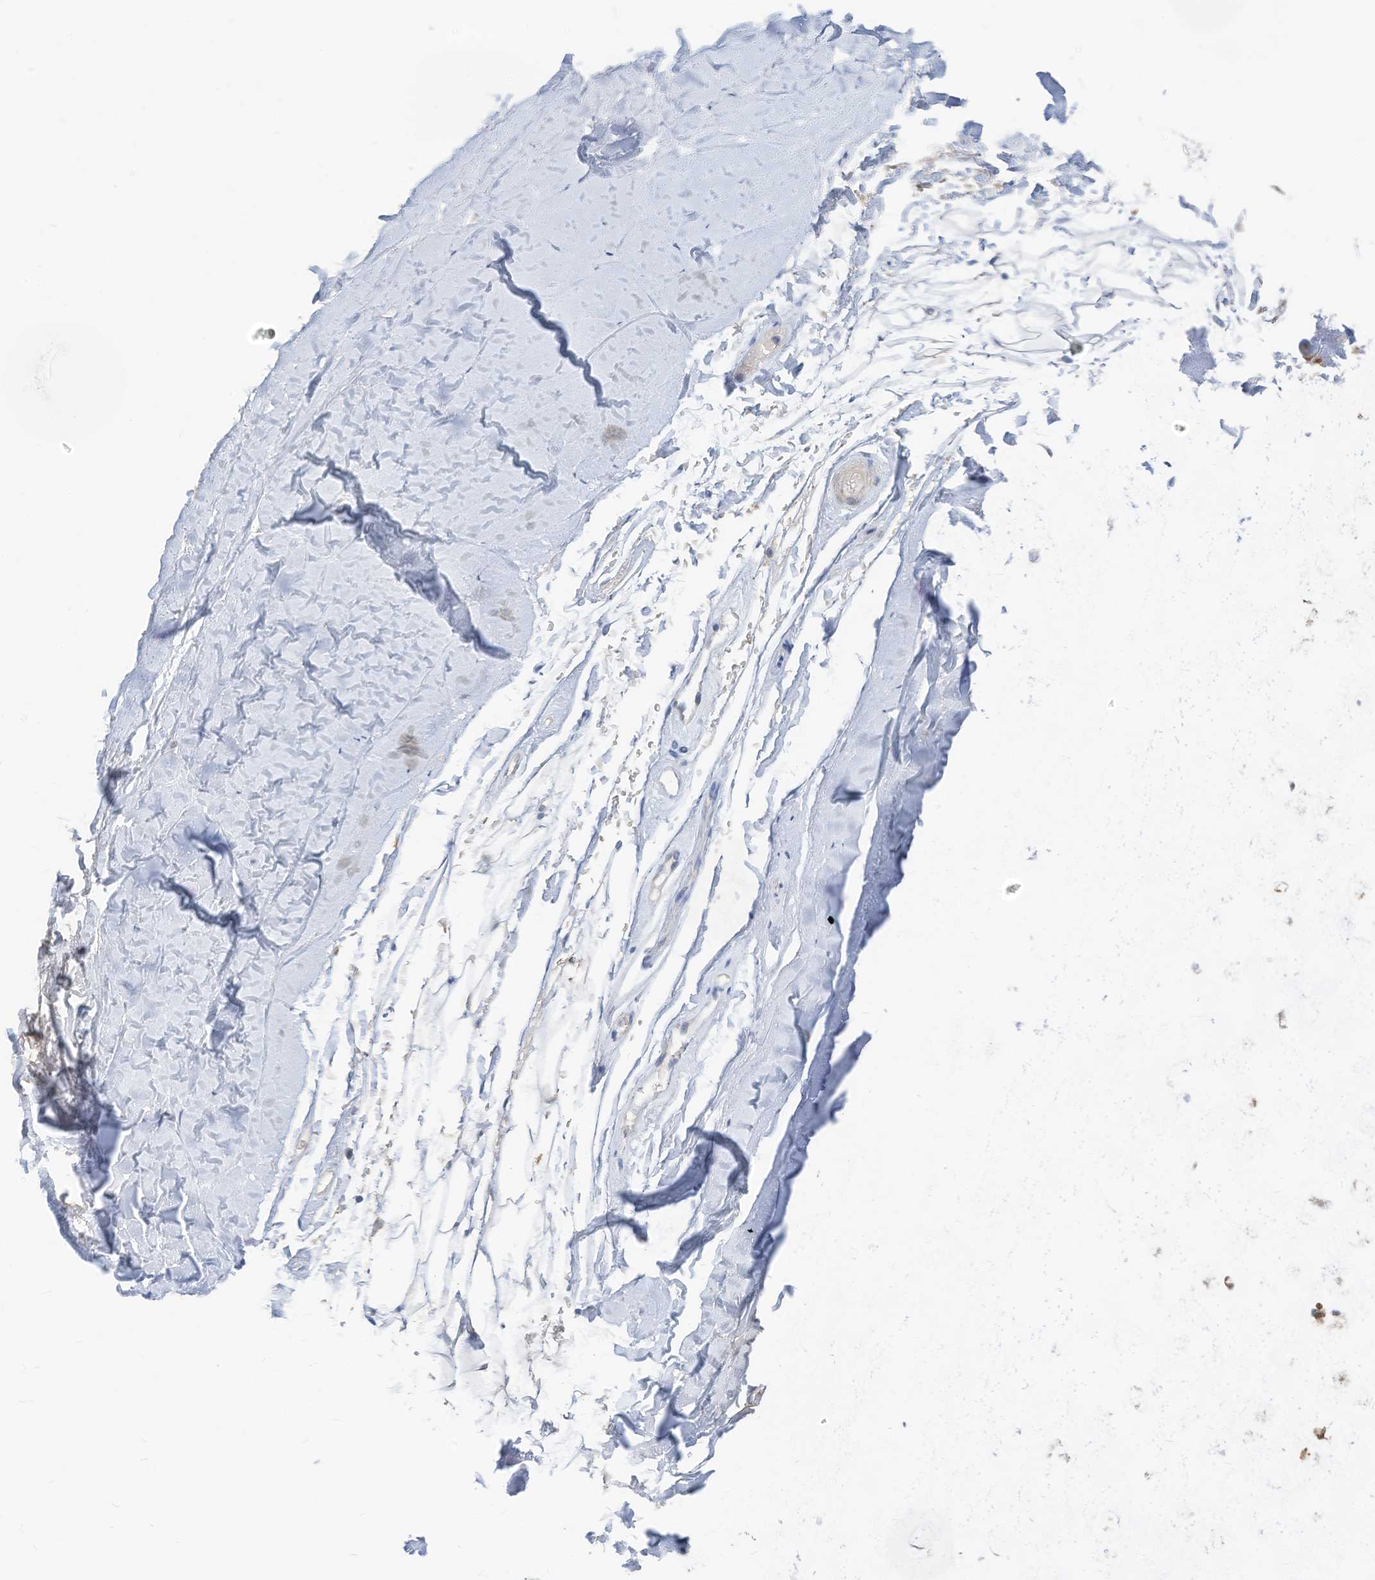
{"staining": {"intensity": "negative", "quantity": "none", "location": "none"}, "tissue": "adipose tissue", "cell_type": "Adipocytes", "image_type": "normal", "snomed": [{"axis": "morphology", "description": "Normal tissue, NOS"}, {"axis": "morphology", "description": "Basal cell carcinoma"}, {"axis": "topography", "description": "Skin"}], "caption": "DAB immunohistochemical staining of normal human adipose tissue reveals no significant staining in adipocytes.", "gene": "LDAH", "patient": {"sex": "female", "age": 89}}